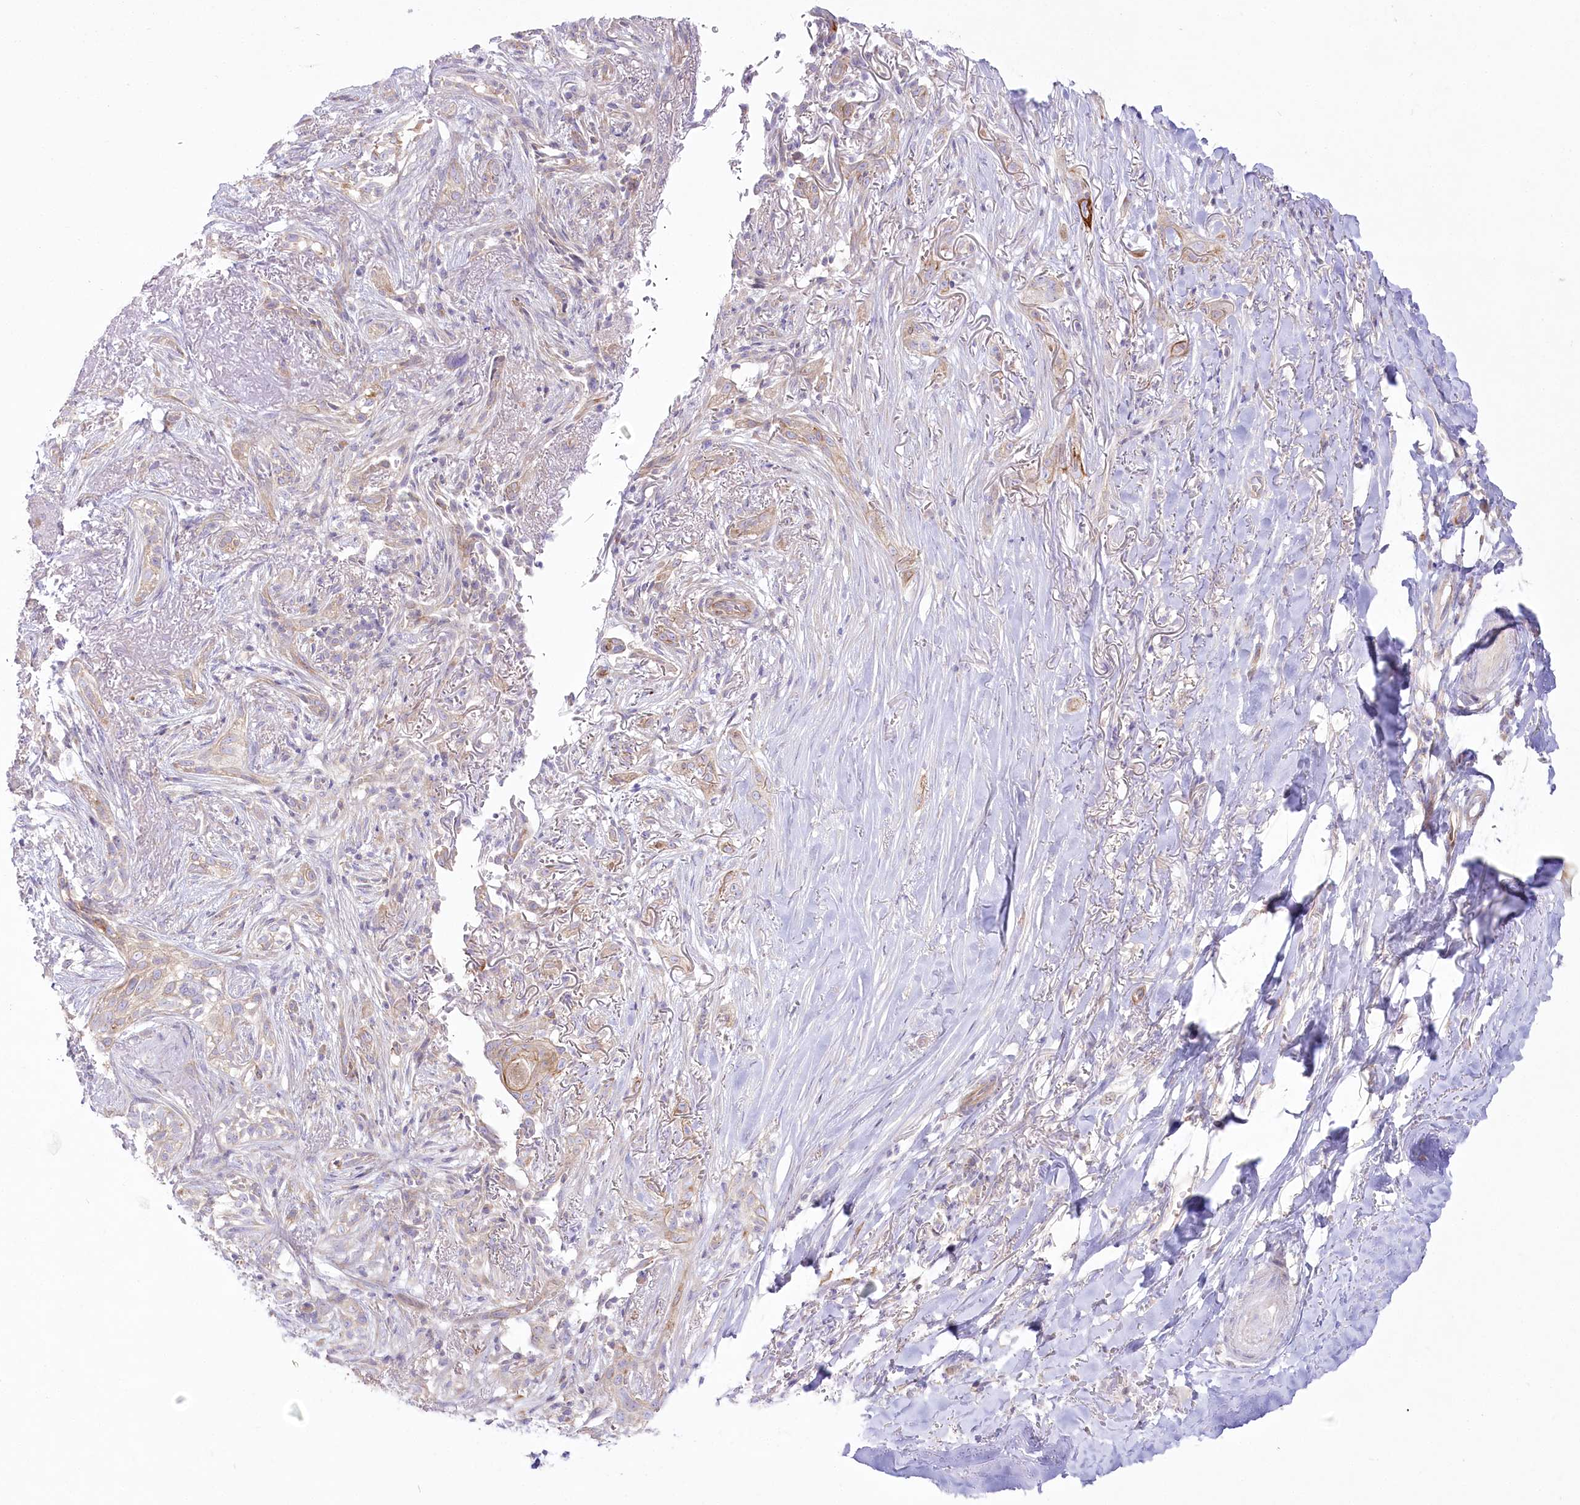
{"staining": {"intensity": "negative", "quantity": "none", "location": "none"}, "tissue": "adipose tissue", "cell_type": "Adipocytes", "image_type": "normal", "snomed": [{"axis": "morphology", "description": "Normal tissue, NOS"}, {"axis": "morphology", "description": "Basal cell carcinoma"}, {"axis": "topography", "description": "Skin"}], "caption": "Human adipose tissue stained for a protein using immunohistochemistry (IHC) reveals no positivity in adipocytes.", "gene": "ZNF843", "patient": {"sex": "female", "age": 89}}